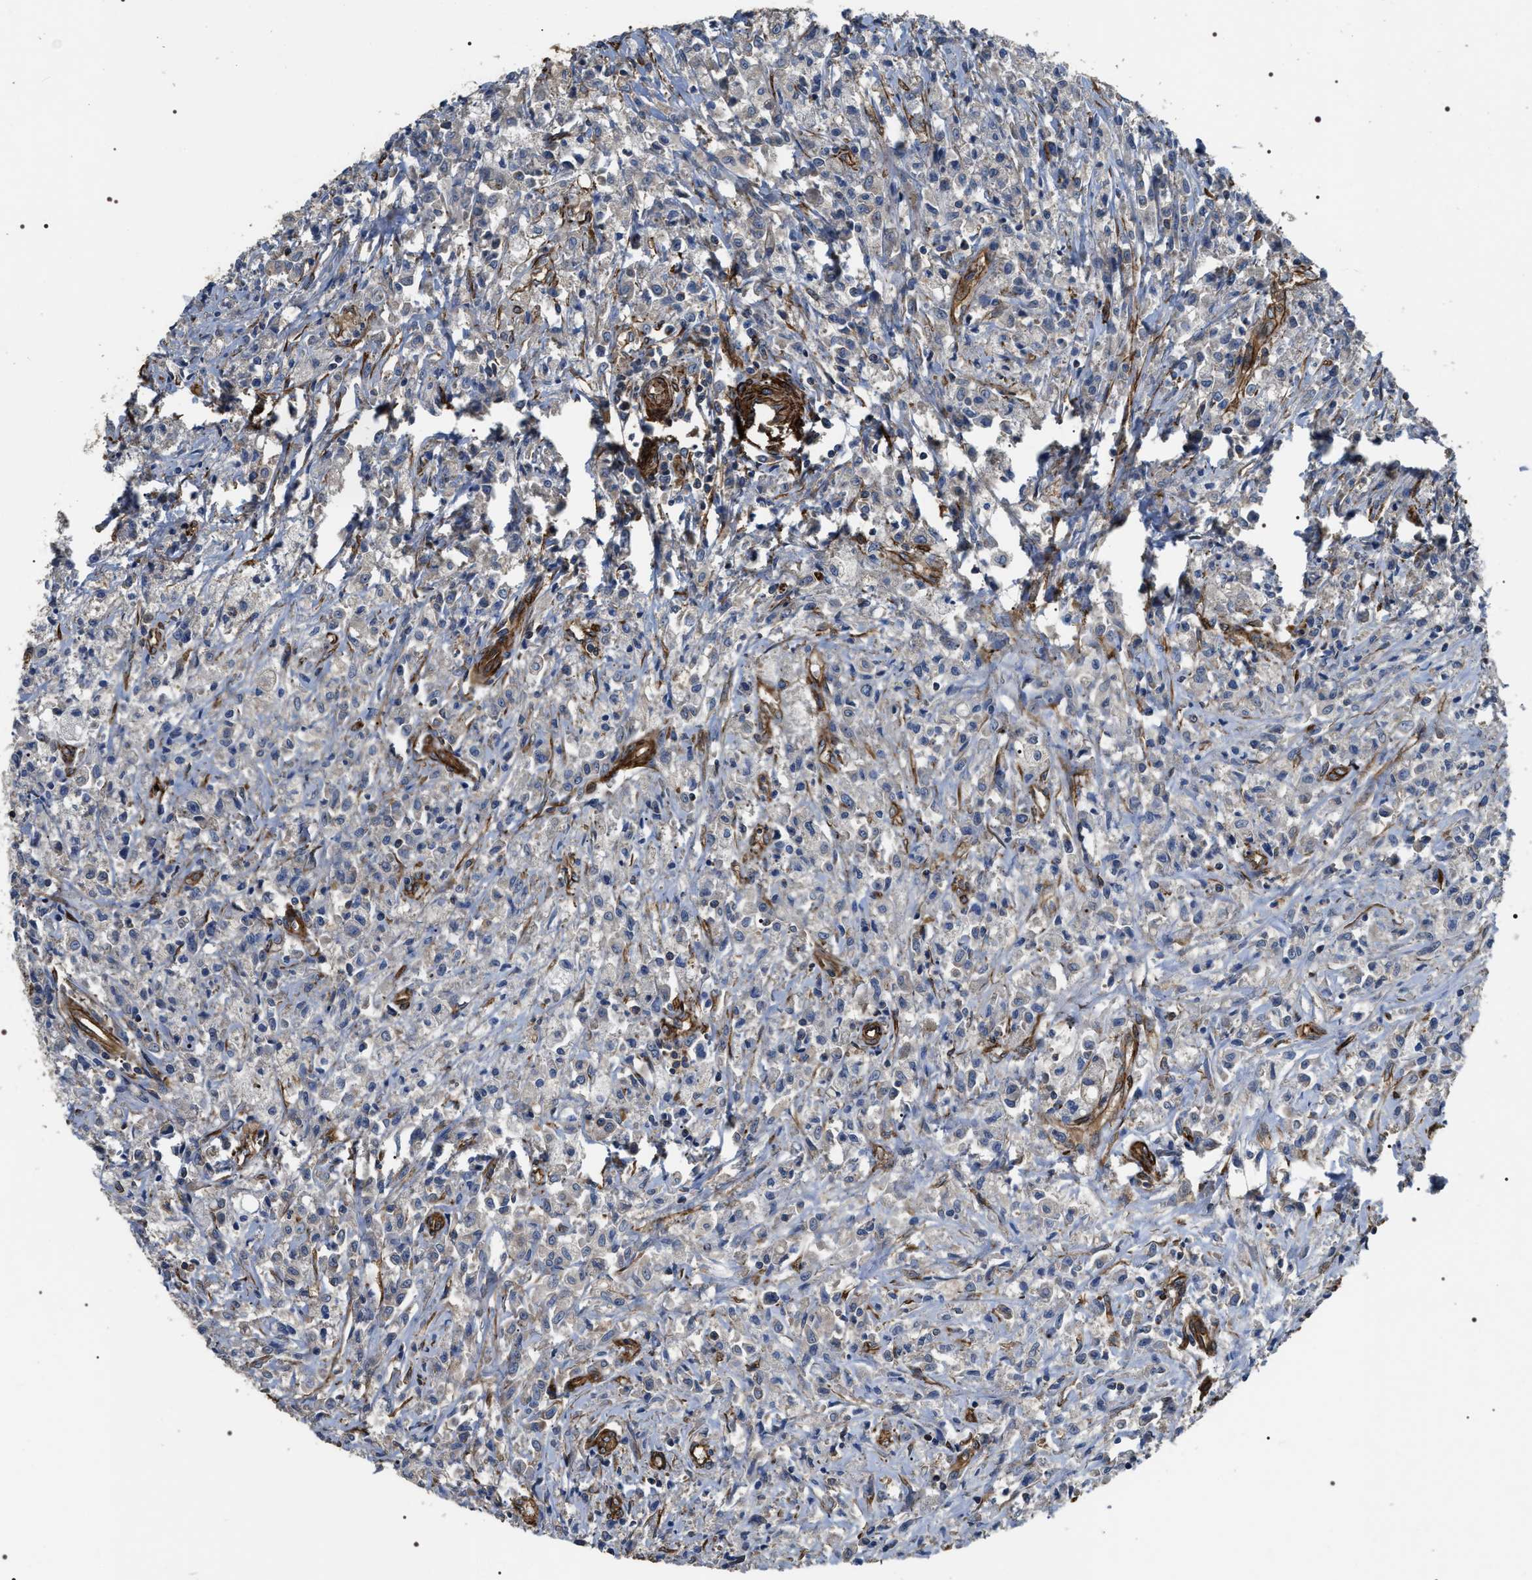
{"staining": {"intensity": "negative", "quantity": "none", "location": "none"}, "tissue": "testis cancer", "cell_type": "Tumor cells", "image_type": "cancer", "snomed": [{"axis": "morphology", "description": "Carcinoma, Embryonal, NOS"}, {"axis": "topography", "description": "Testis"}], "caption": "Protein analysis of testis cancer (embryonal carcinoma) exhibits no significant positivity in tumor cells.", "gene": "ZC3HAV1L", "patient": {"sex": "male", "age": 2}}